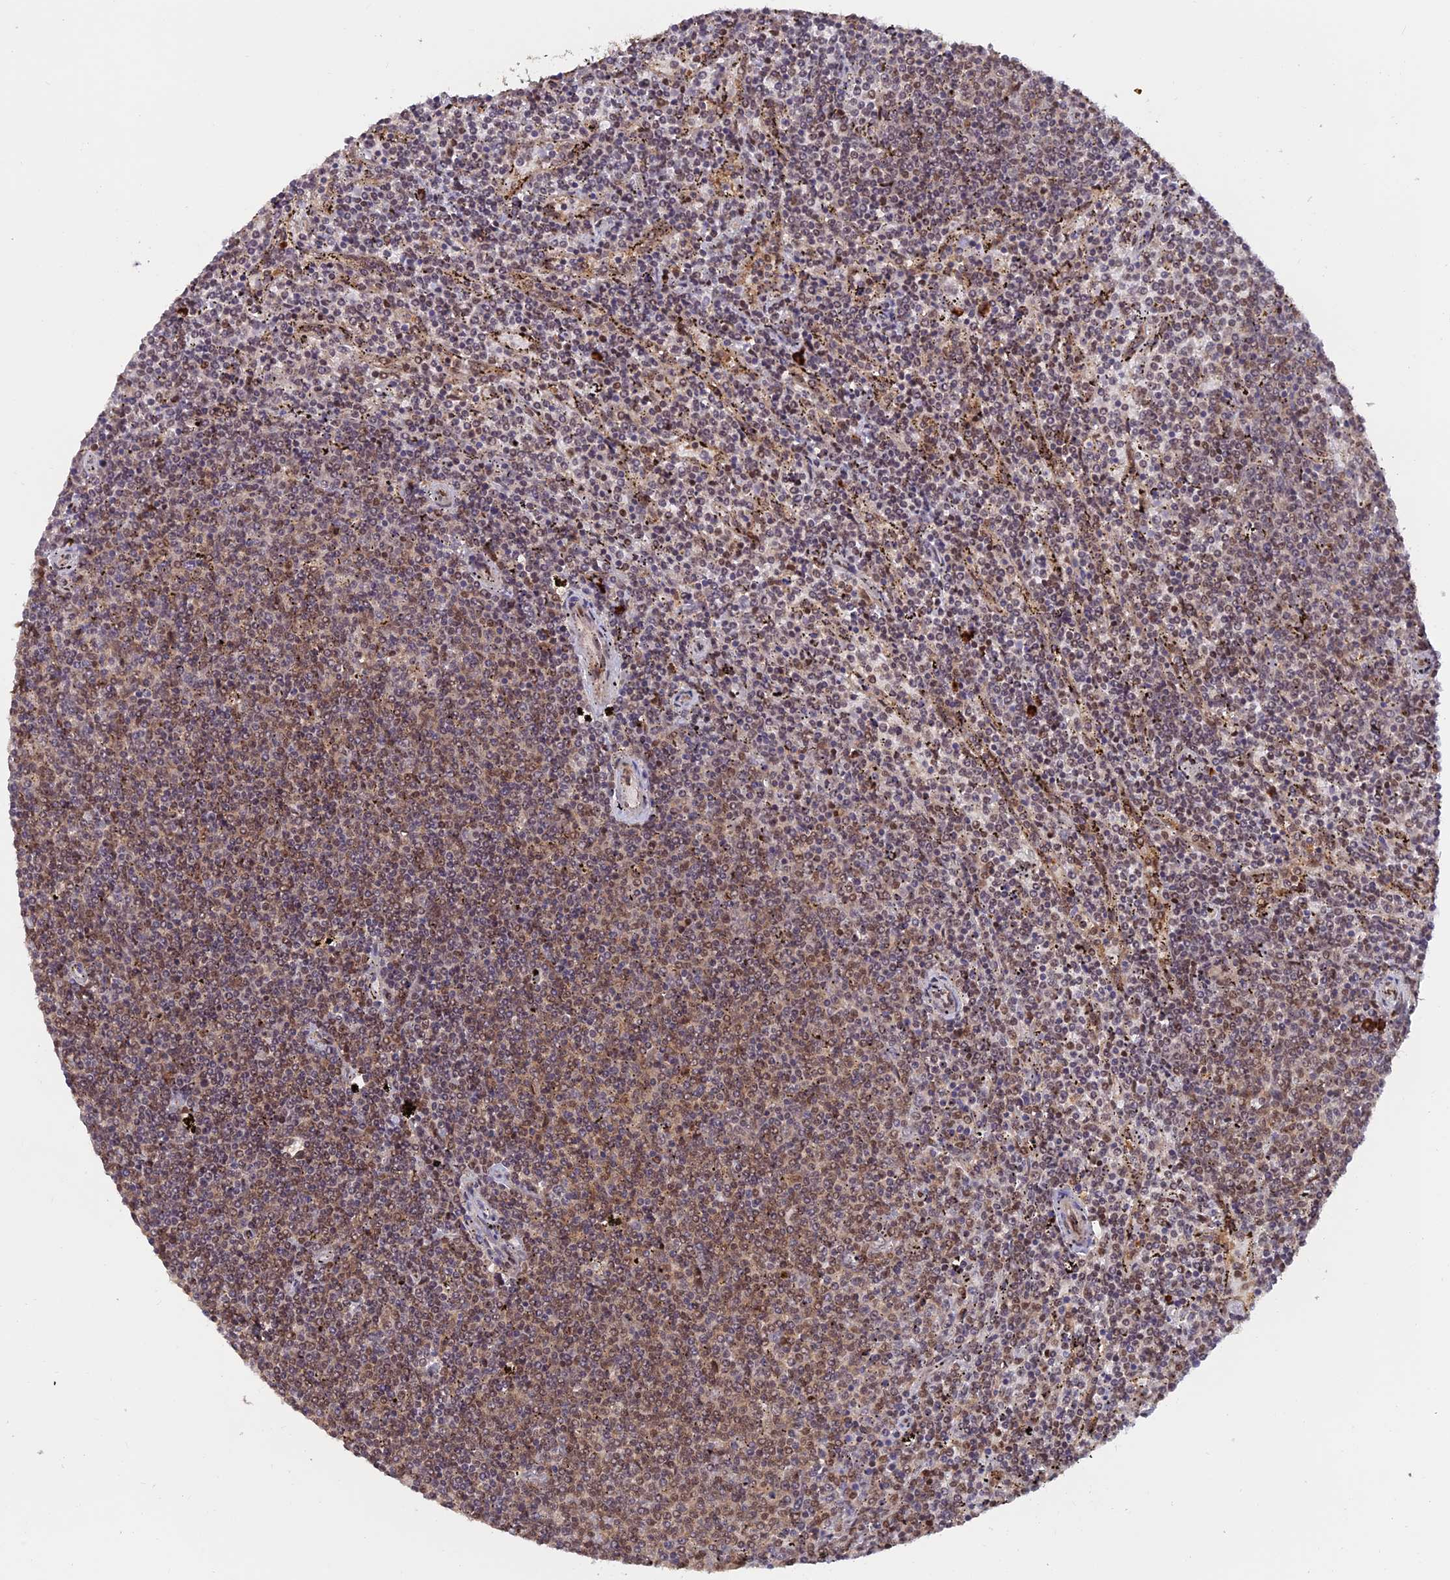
{"staining": {"intensity": "weak", "quantity": "25%-75%", "location": "nuclear"}, "tissue": "lymphoma", "cell_type": "Tumor cells", "image_type": "cancer", "snomed": [{"axis": "morphology", "description": "Malignant lymphoma, non-Hodgkin's type, Low grade"}, {"axis": "topography", "description": "Spleen"}], "caption": "The histopathology image shows immunohistochemical staining of lymphoma. There is weak nuclear staining is present in approximately 25%-75% of tumor cells.", "gene": "ZNF565", "patient": {"sex": "female", "age": 50}}